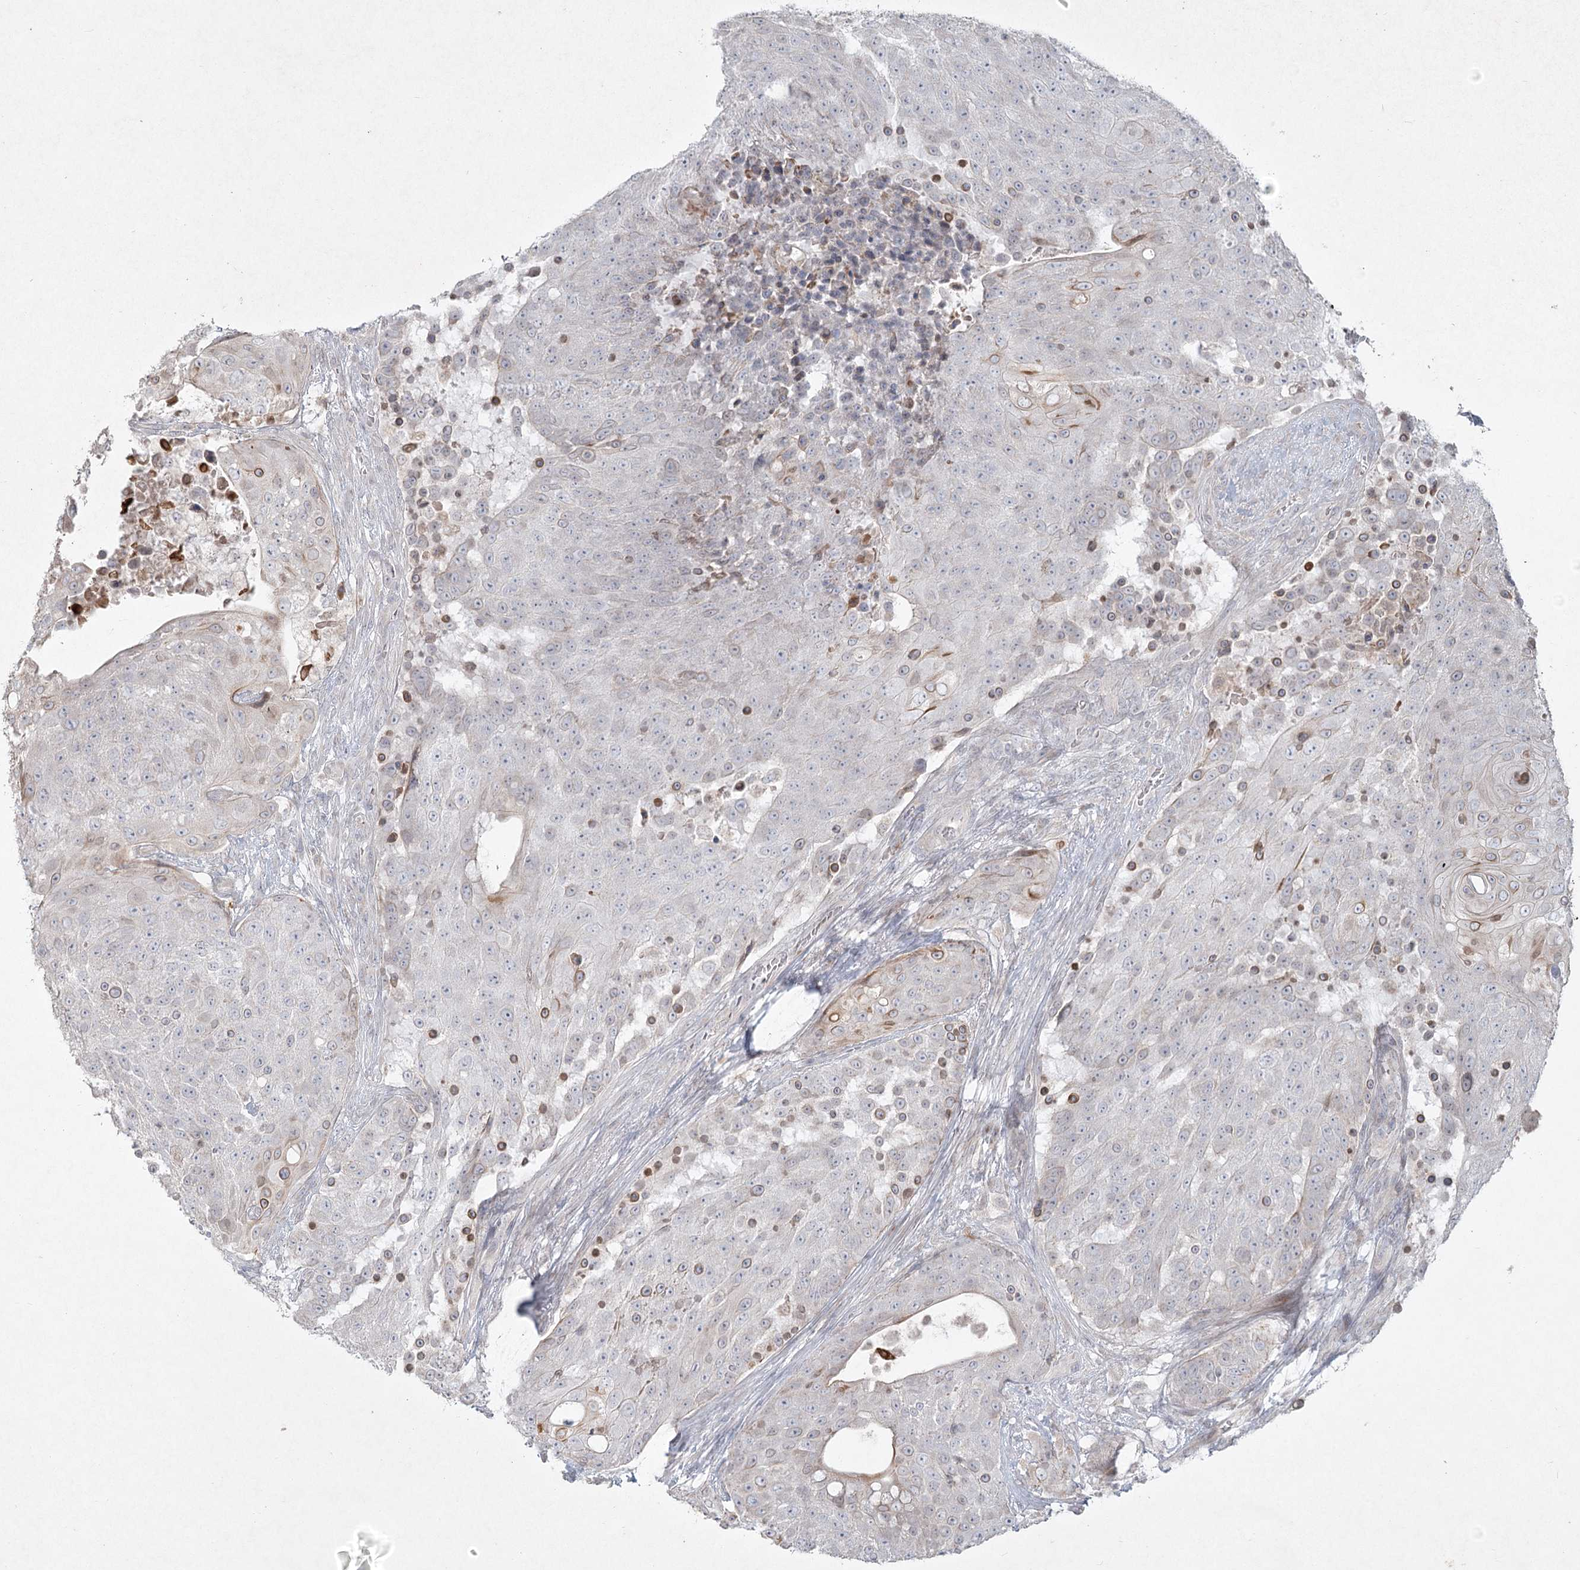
{"staining": {"intensity": "moderate", "quantity": "<25%", "location": "cytoplasmic/membranous"}, "tissue": "urothelial cancer", "cell_type": "Tumor cells", "image_type": "cancer", "snomed": [{"axis": "morphology", "description": "Urothelial carcinoma, High grade"}, {"axis": "topography", "description": "Urinary bladder"}], "caption": "Immunohistochemical staining of human high-grade urothelial carcinoma shows low levels of moderate cytoplasmic/membranous expression in approximately <25% of tumor cells. The protein is stained brown, and the nuclei are stained in blue (DAB IHC with brightfield microscopy, high magnification).", "gene": "LRP2BP", "patient": {"sex": "female", "age": 63}}